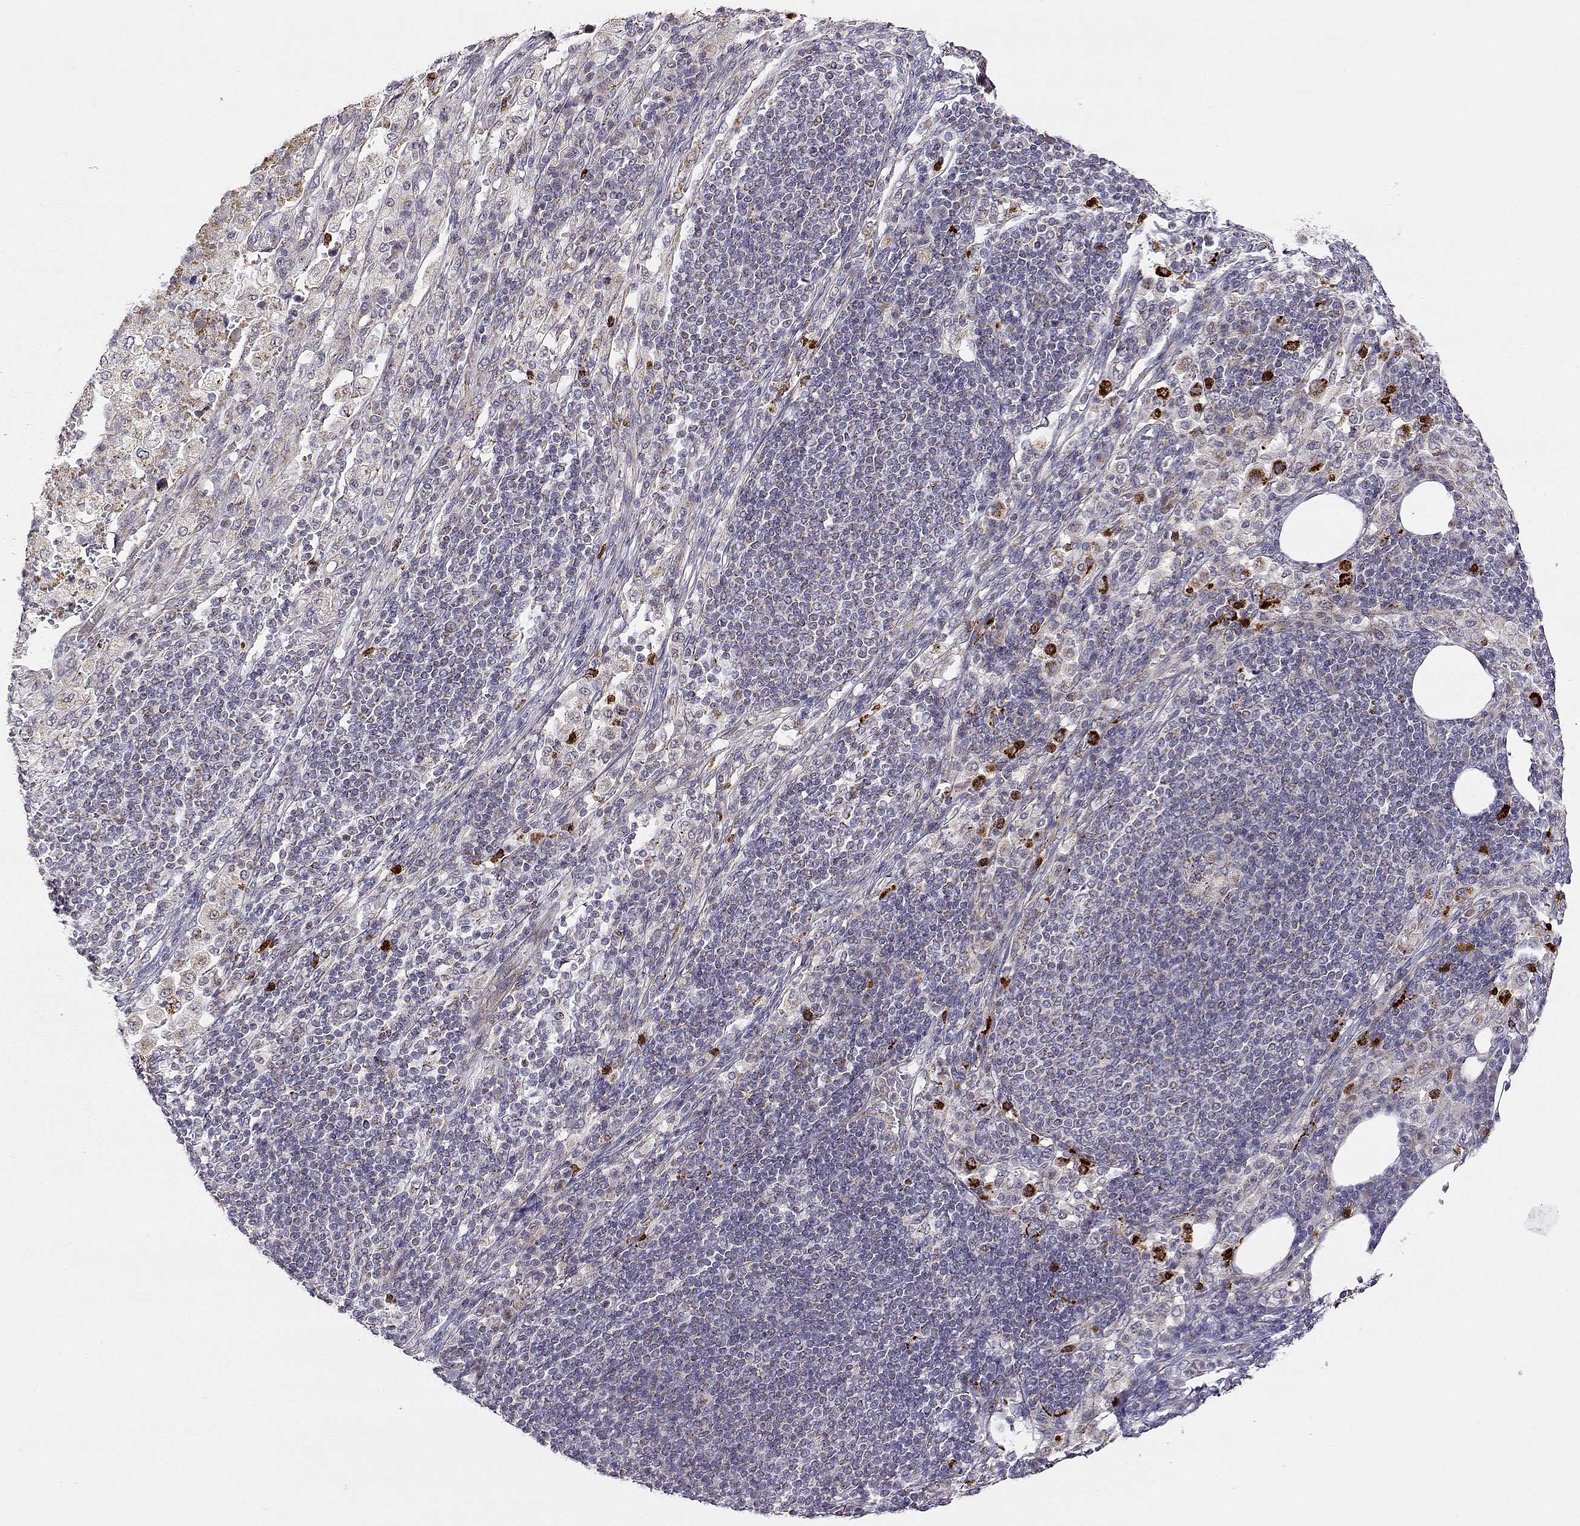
{"staining": {"intensity": "moderate", "quantity": "25%-75%", "location": "cytoplasmic/membranous"}, "tissue": "pancreatic cancer", "cell_type": "Tumor cells", "image_type": "cancer", "snomed": [{"axis": "morphology", "description": "Adenocarcinoma, NOS"}, {"axis": "topography", "description": "Pancreas"}], "caption": "Moderate cytoplasmic/membranous positivity is present in approximately 25%-75% of tumor cells in pancreatic adenocarcinoma.", "gene": "EXOG", "patient": {"sex": "female", "age": 61}}